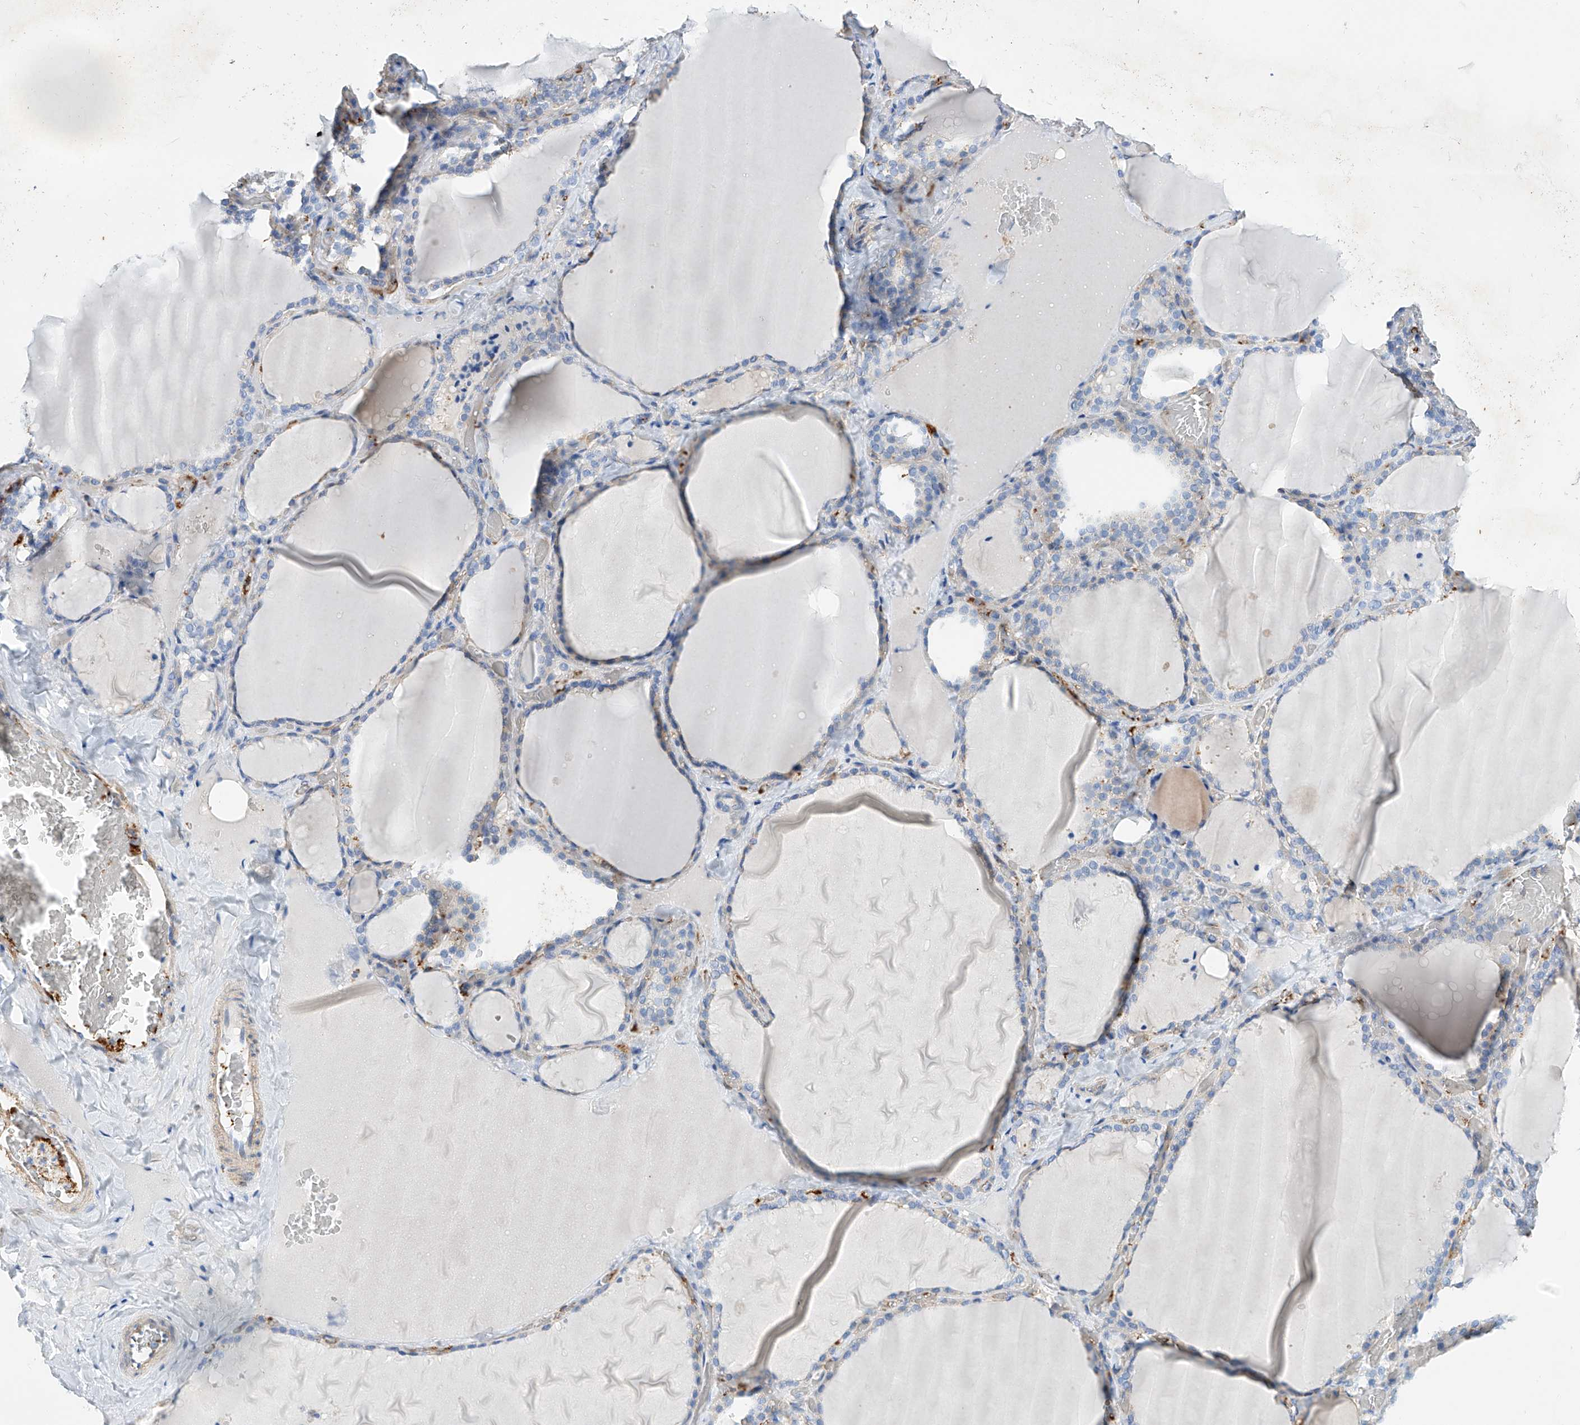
{"staining": {"intensity": "moderate", "quantity": "<25%", "location": "cytoplasmic/membranous"}, "tissue": "thyroid gland", "cell_type": "Glandular cells", "image_type": "normal", "snomed": [{"axis": "morphology", "description": "Normal tissue, NOS"}, {"axis": "topography", "description": "Thyroid gland"}], "caption": "Immunohistochemistry of benign human thyroid gland displays low levels of moderate cytoplasmic/membranous expression in approximately <25% of glandular cells.", "gene": "TAS2R60", "patient": {"sex": "female", "age": 22}}